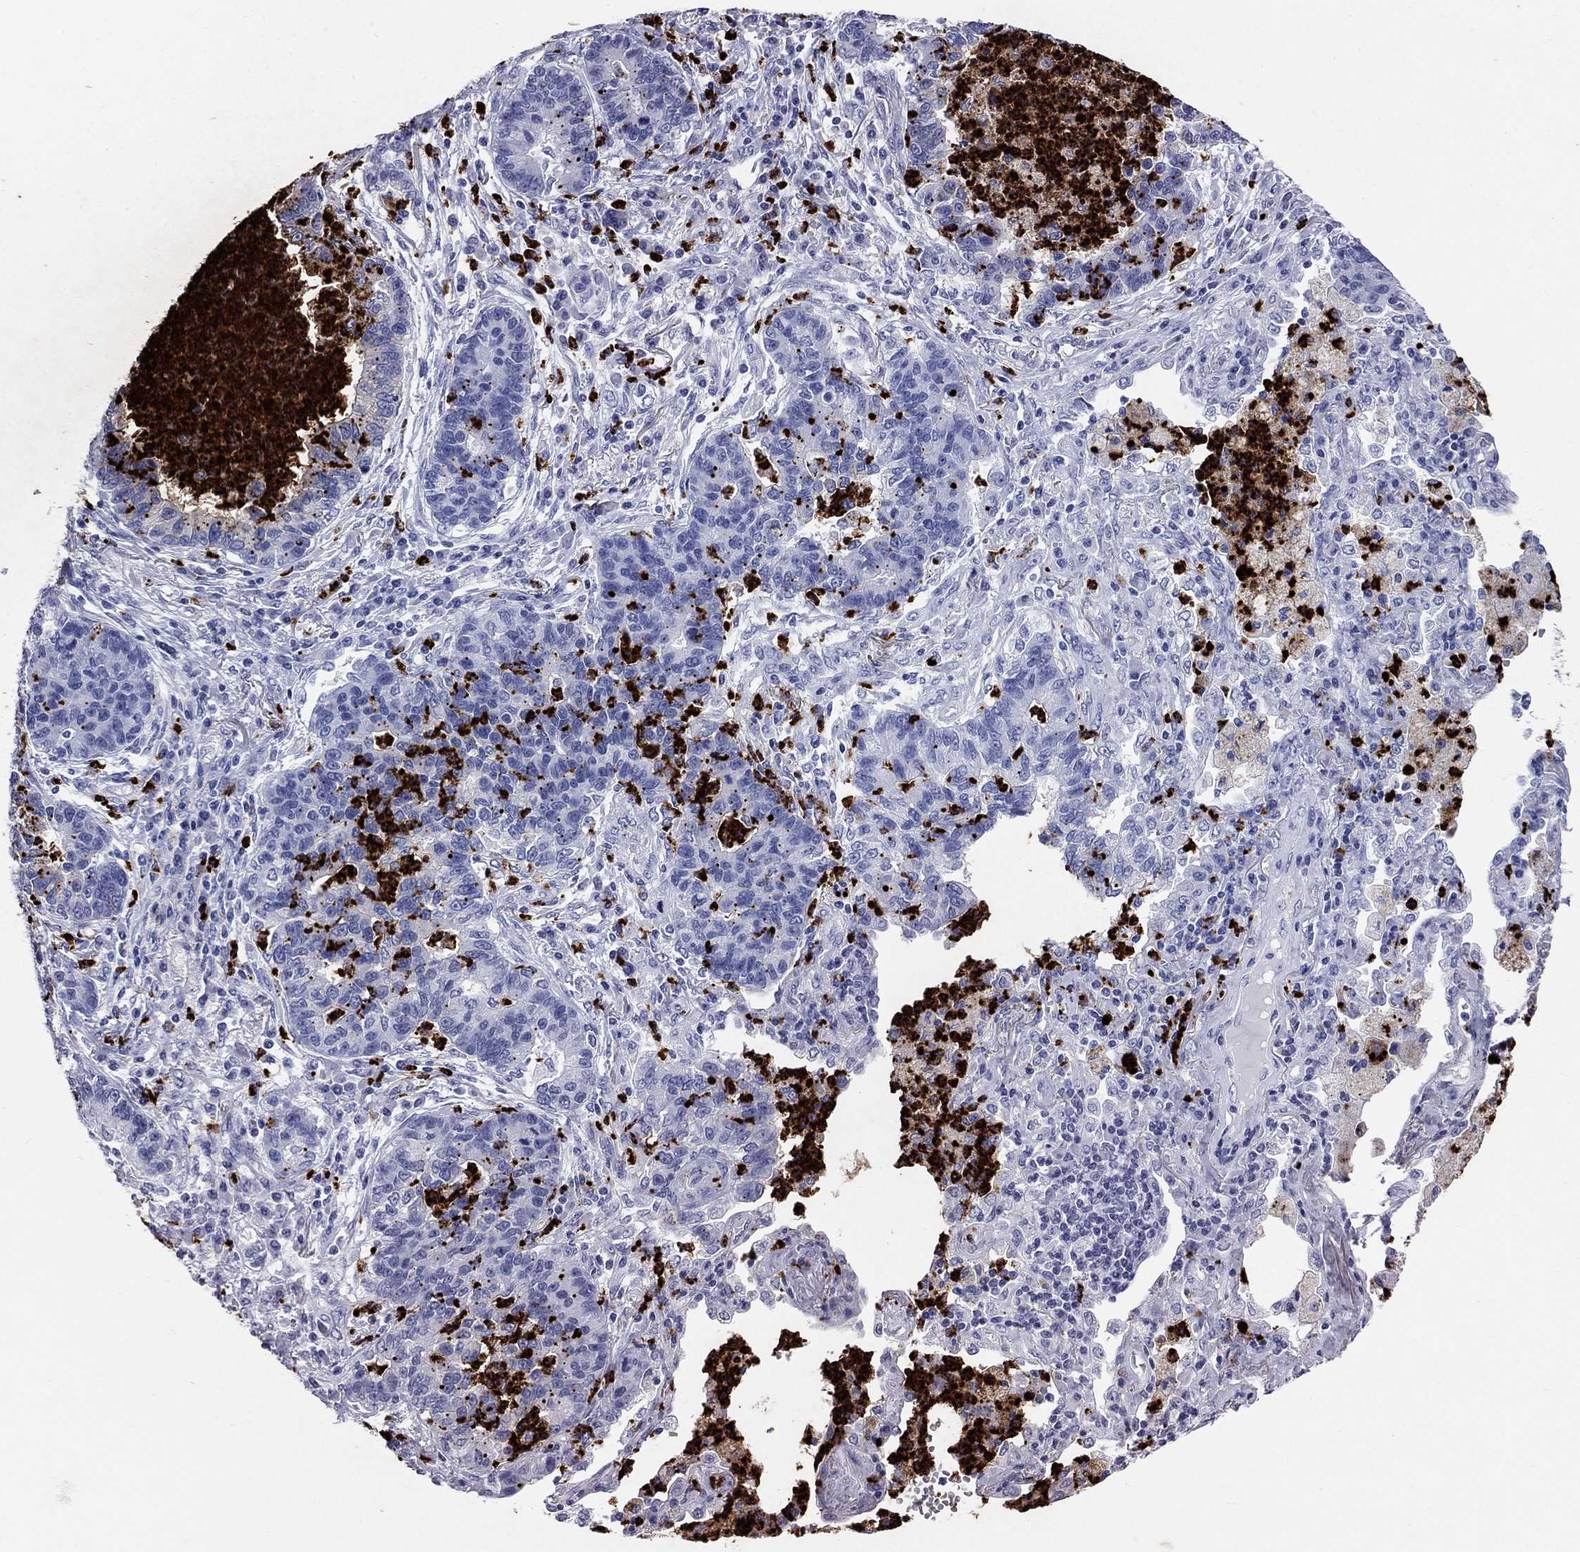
{"staining": {"intensity": "negative", "quantity": "none", "location": "none"}, "tissue": "lung cancer", "cell_type": "Tumor cells", "image_type": "cancer", "snomed": [{"axis": "morphology", "description": "Adenocarcinoma, NOS"}, {"axis": "topography", "description": "Lung"}], "caption": "Immunohistochemical staining of adenocarcinoma (lung) reveals no significant positivity in tumor cells.", "gene": "AZU1", "patient": {"sex": "female", "age": 57}}